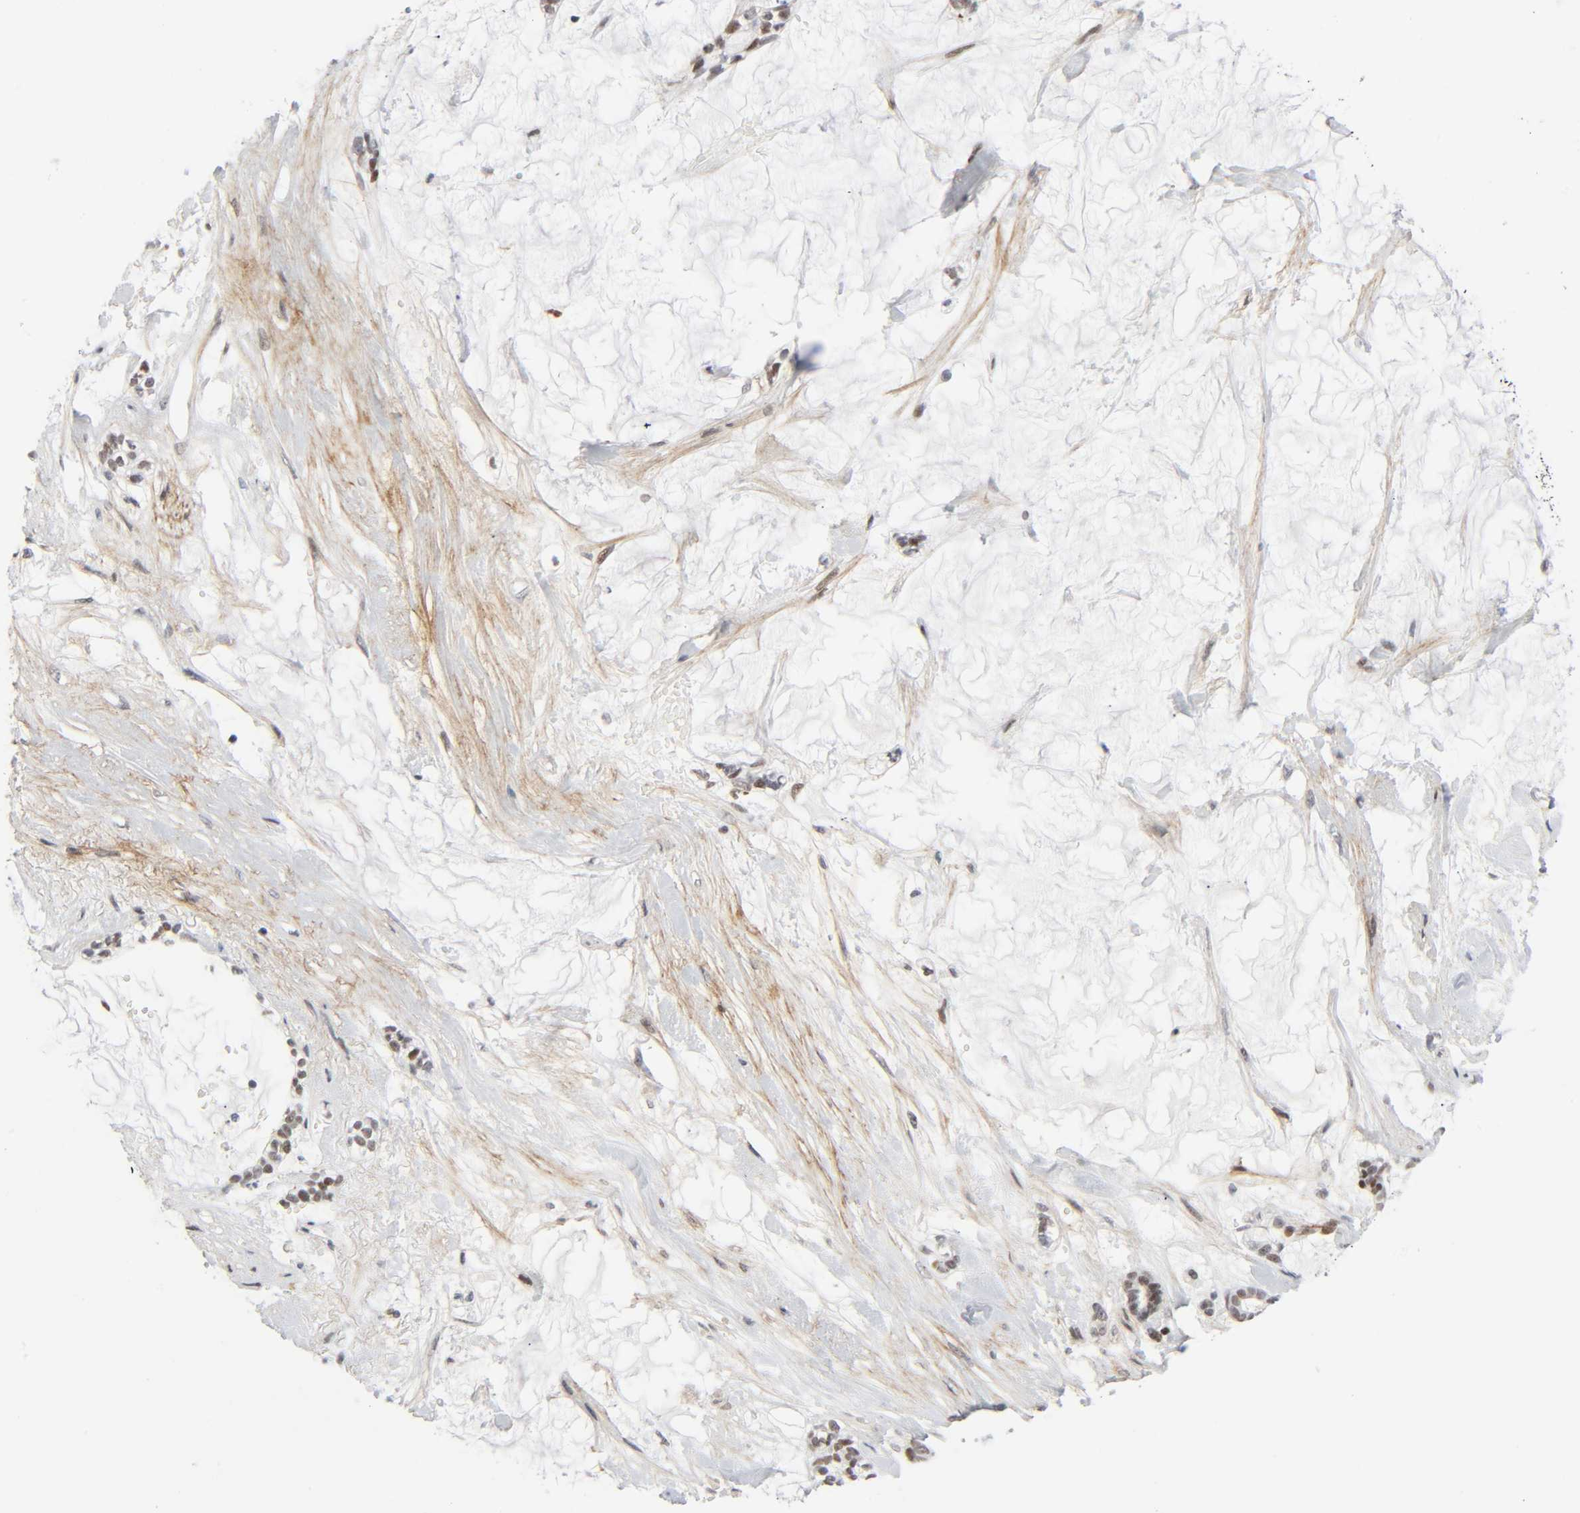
{"staining": {"intensity": "weak", "quantity": ">75%", "location": "nuclear"}, "tissue": "pancreatic cancer", "cell_type": "Tumor cells", "image_type": "cancer", "snomed": [{"axis": "morphology", "description": "Adenocarcinoma, NOS"}, {"axis": "topography", "description": "Pancreas"}], "caption": "Immunohistochemical staining of human pancreatic cancer exhibits low levels of weak nuclear staining in approximately >75% of tumor cells.", "gene": "DIDO1", "patient": {"sex": "female", "age": 73}}